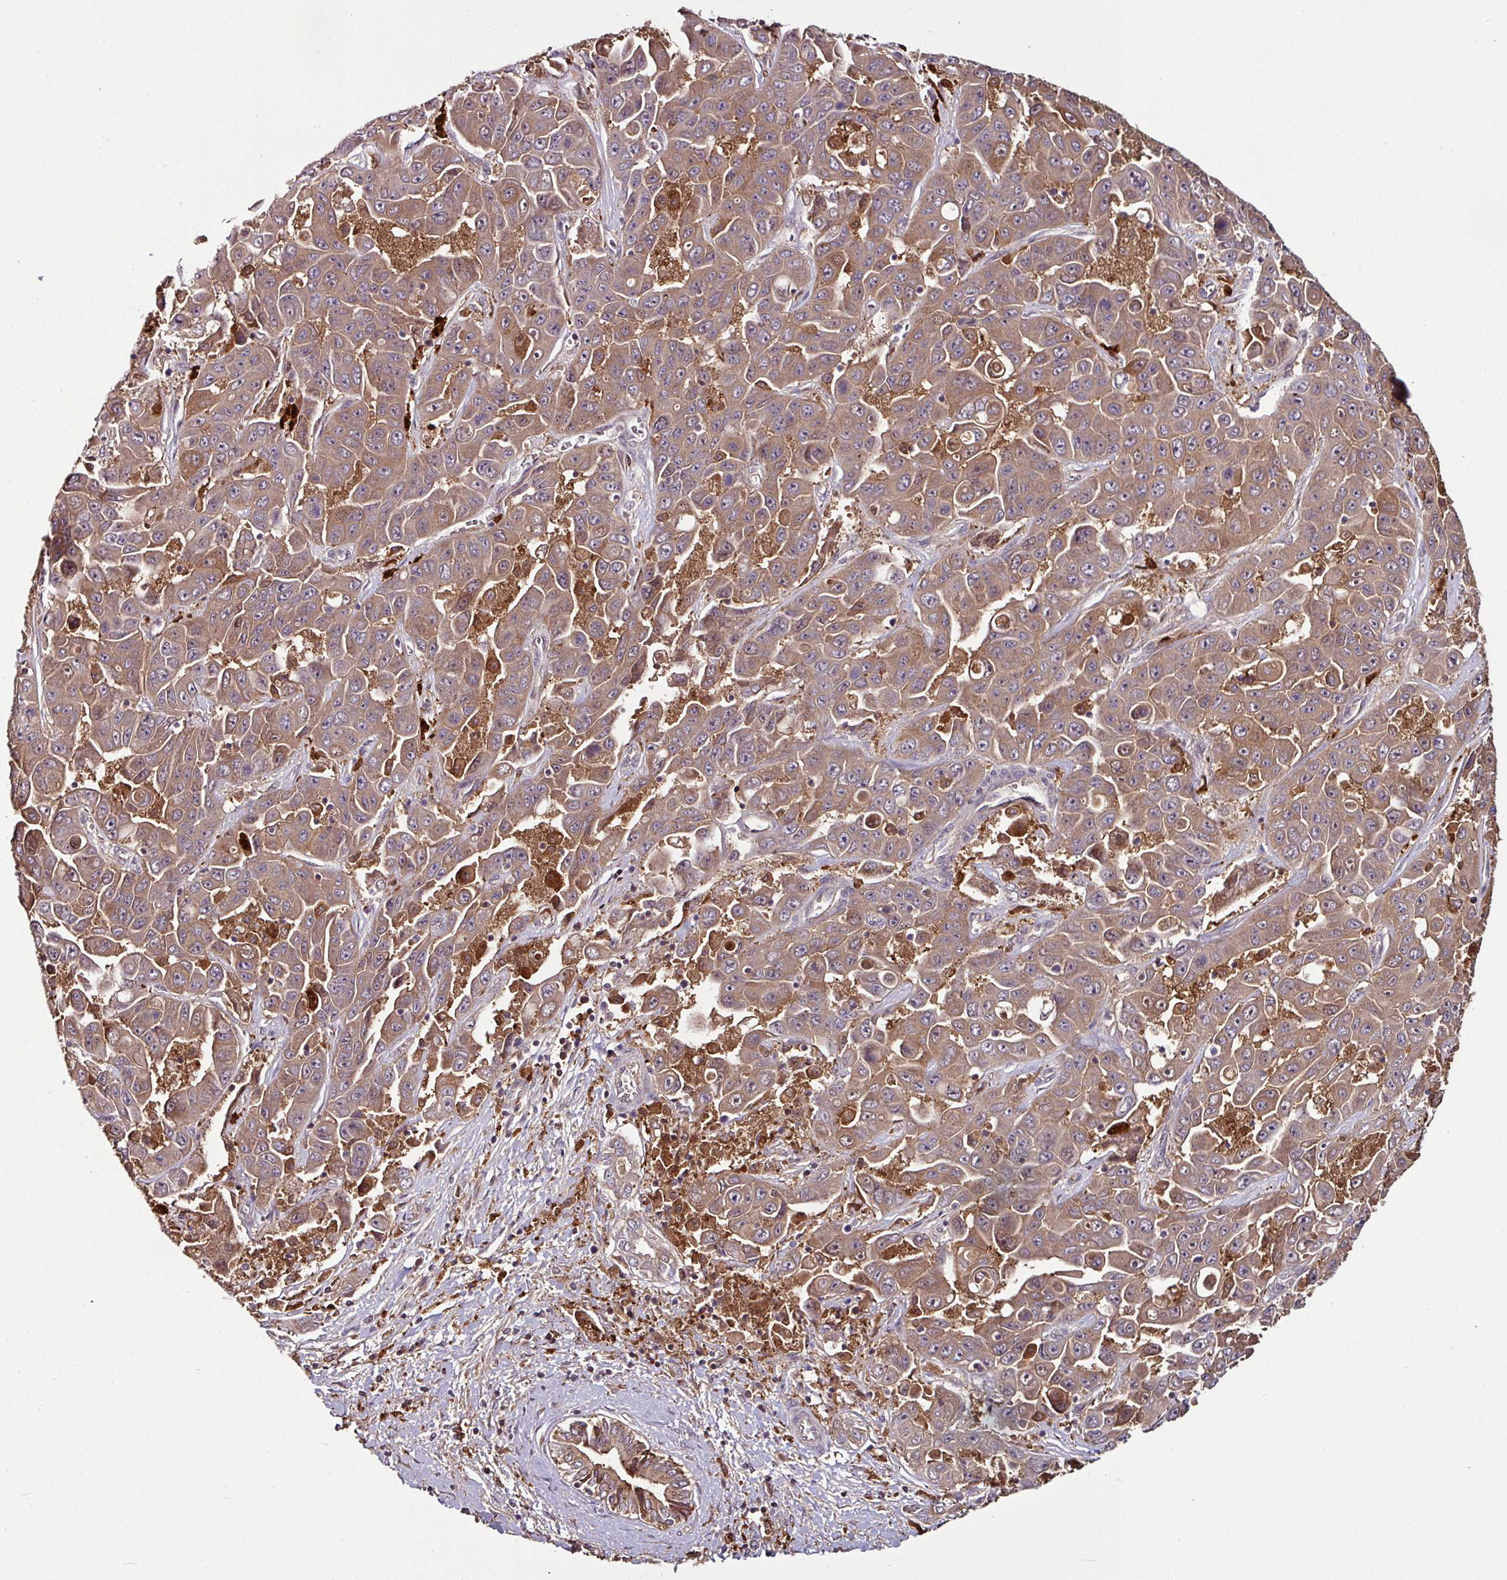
{"staining": {"intensity": "moderate", "quantity": ">75%", "location": "cytoplasmic/membranous"}, "tissue": "liver cancer", "cell_type": "Tumor cells", "image_type": "cancer", "snomed": [{"axis": "morphology", "description": "Cholangiocarcinoma"}, {"axis": "topography", "description": "Liver"}], "caption": "There is medium levels of moderate cytoplasmic/membranous positivity in tumor cells of liver cholangiocarcinoma, as demonstrated by immunohistochemical staining (brown color).", "gene": "GNPDA1", "patient": {"sex": "female", "age": 52}}